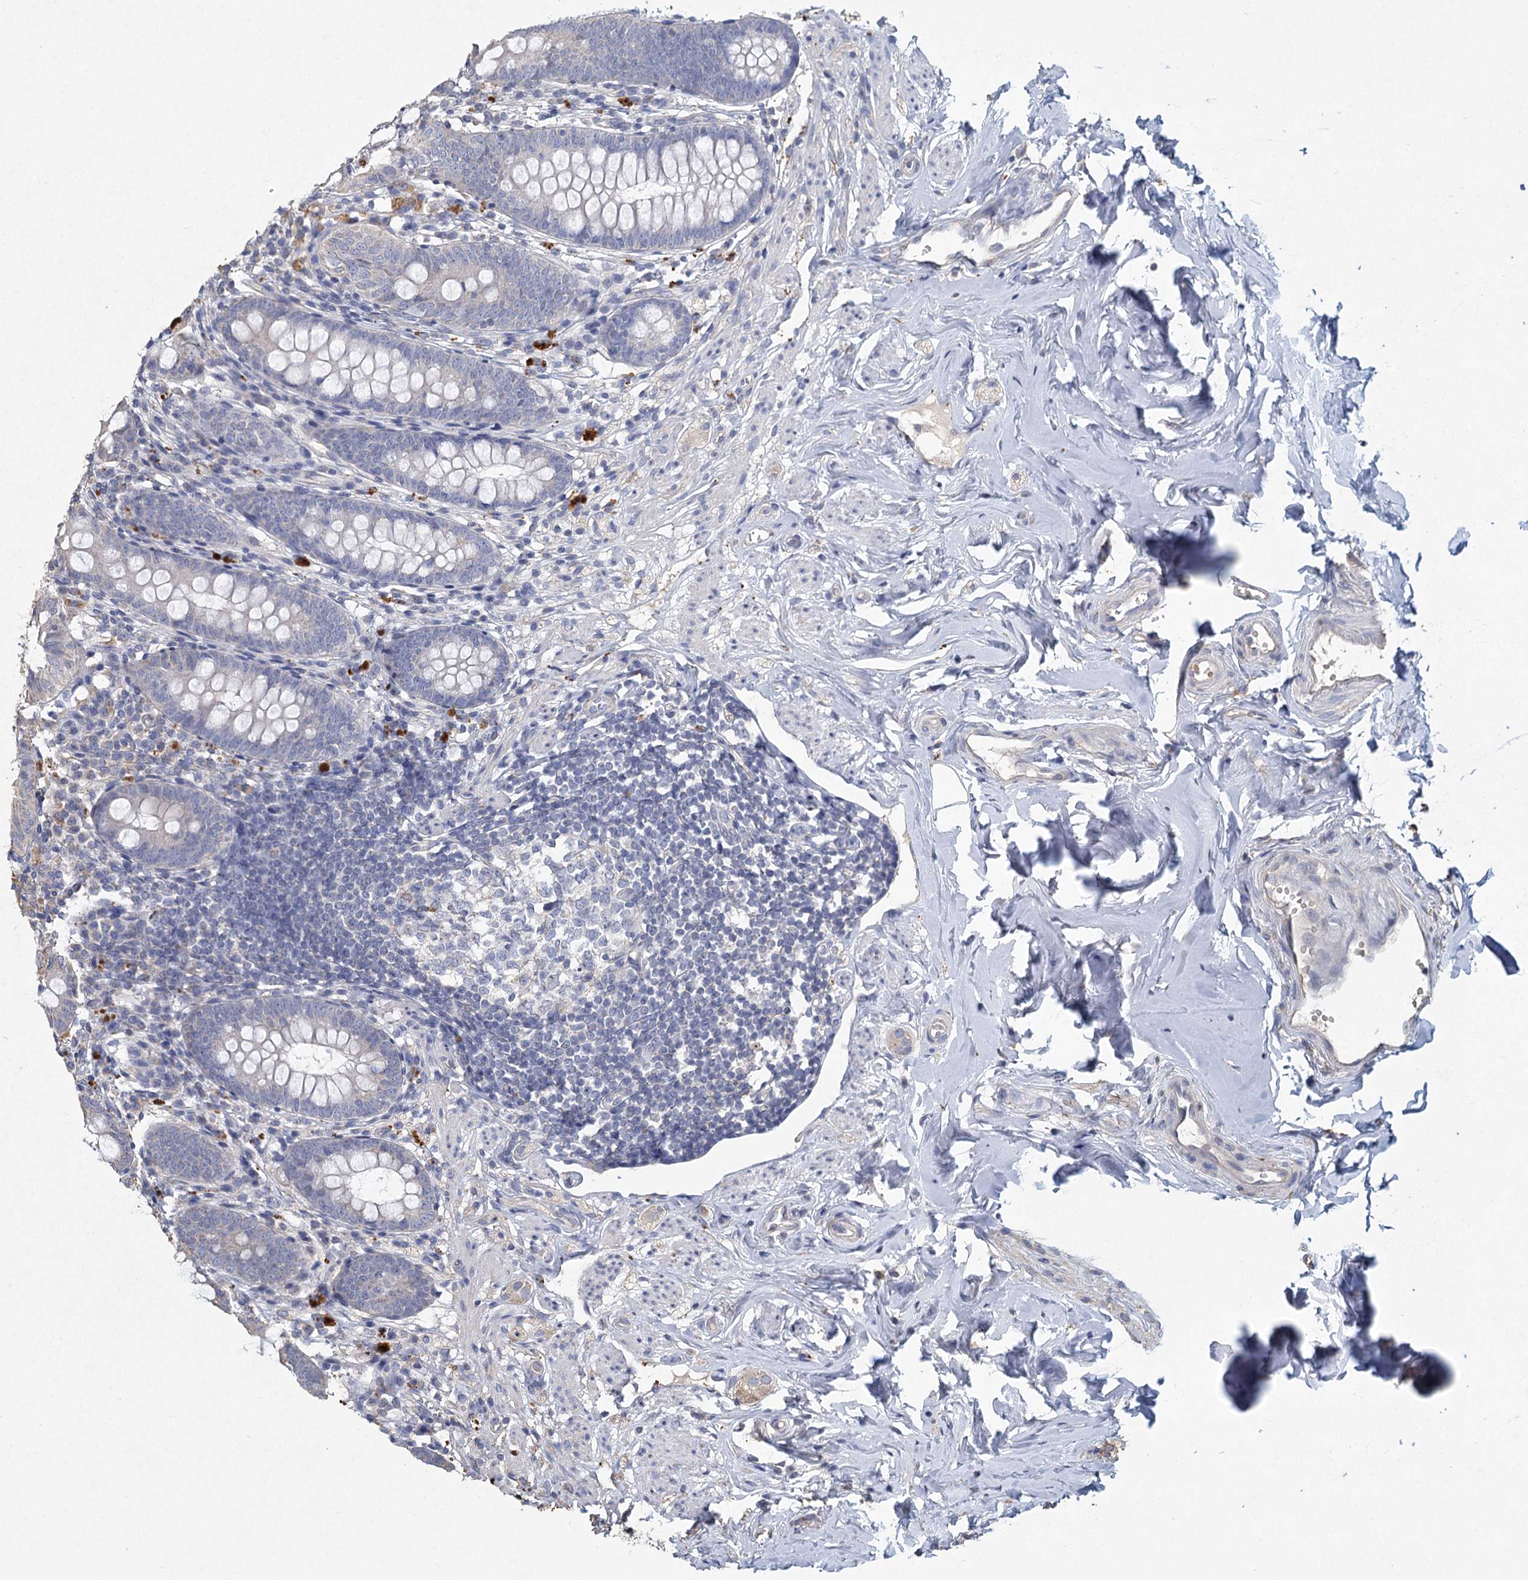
{"staining": {"intensity": "negative", "quantity": "none", "location": "none"}, "tissue": "appendix", "cell_type": "Glandular cells", "image_type": "normal", "snomed": [{"axis": "morphology", "description": "Normal tissue, NOS"}, {"axis": "topography", "description": "Appendix"}], "caption": "DAB immunohistochemical staining of unremarkable human appendix displays no significant expression in glandular cells. The staining was performed using DAB (3,3'-diaminobenzidine) to visualize the protein expression in brown, while the nuclei were stained in blue with hematoxylin (Magnification: 20x).", "gene": "HES2", "patient": {"sex": "female", "age": 51}}